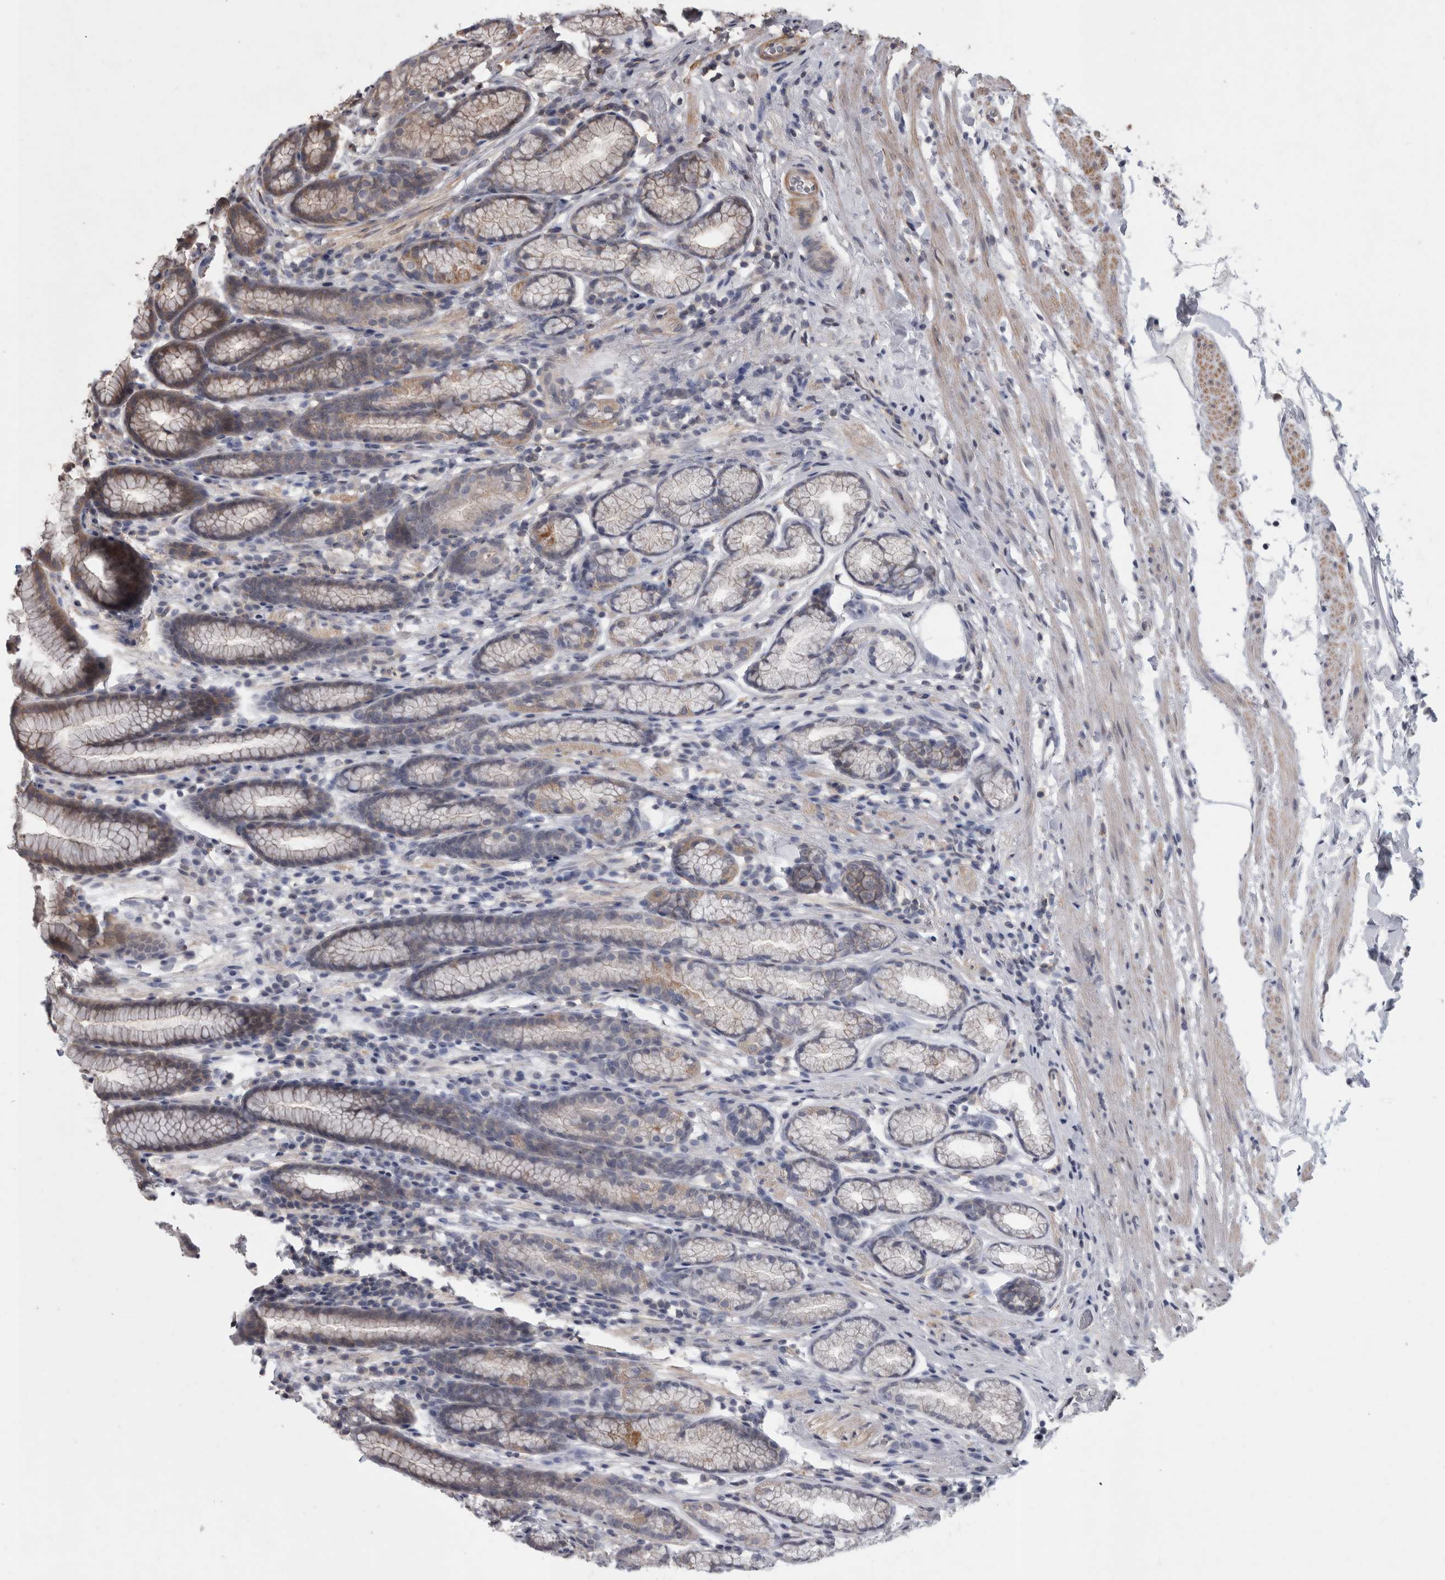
{"staining": {"intensity": "weak", "quantity": "<25%", "location": "cytoplasmic/membranous"}, "tissue": "stomach", "cell_type": "Glandular cells", "image_type": "normal", "snomed": [{"axis": "morphology", "description": "Normal tissue, NOS"}, {"axis": "topography", "description": "Stomach"}], "caption": "Immunohistochemistry (IHC) photomicrograph of normal stomach: stomach stained with DAB exhibits no significant protein expression in glandular cells. The staining was performed using DAB to visualize the protein expression in brown, while the nuclei were stained in blue with hematoxylin (Magnification: 20x).", "gene": "SPATA48", "patient": {"sex": "male", "age": 42}}